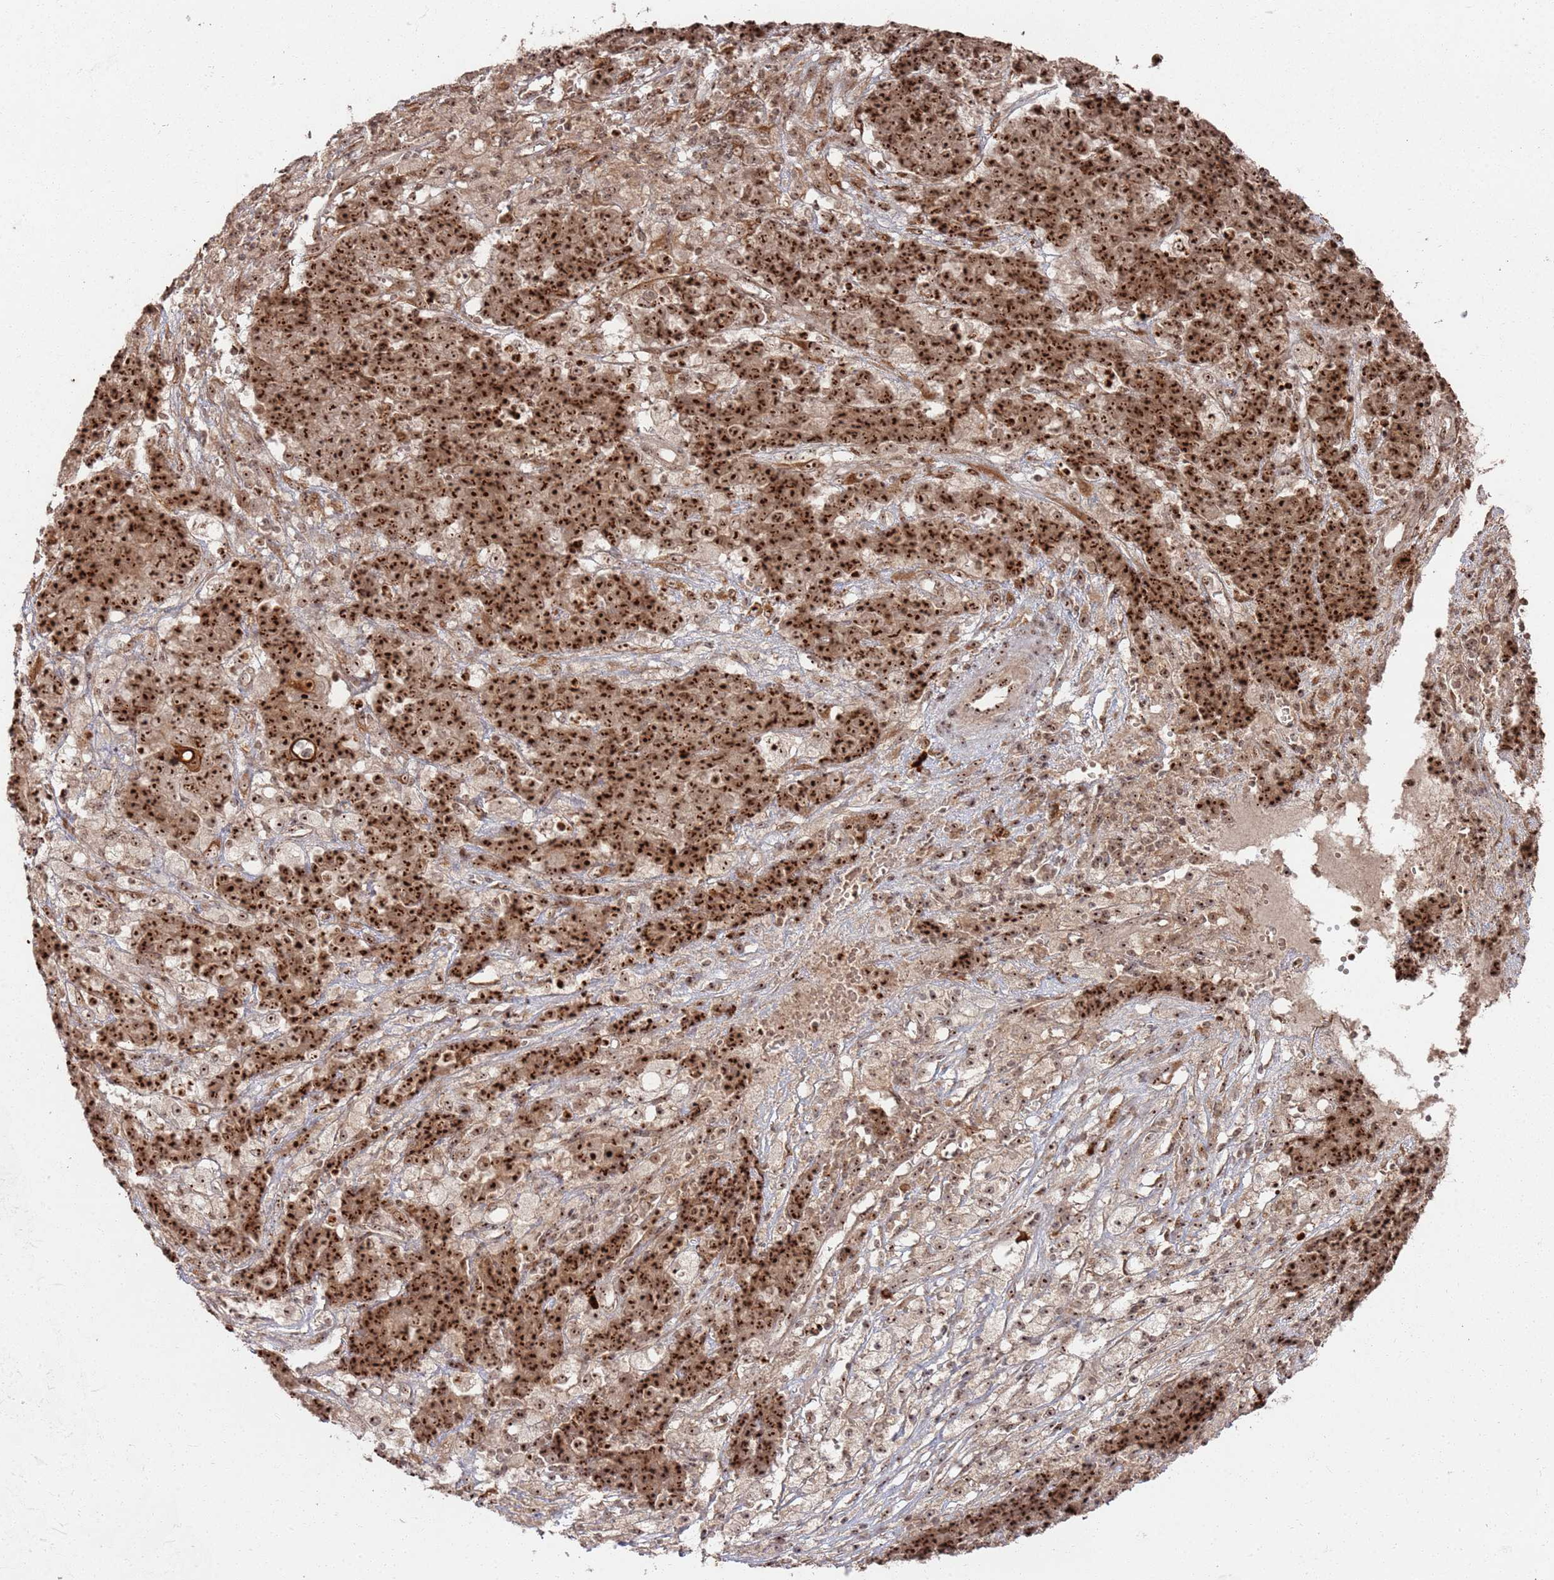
{"staining": {"intensity": "strong", "quantity": ">75%", "location": "nuclear"}, "tissue": "ovarian cancer", "cell_type": "Tumor cells", "image_type": "cancer", "snomed": [{"axis": "morphology", "description": "Carcinoma, endometroid"}, {"axis": "topography", "description": "Ovary"}], "caption": "High-power microscopy captured an immunohistochemistry micrograph of ovarian cancer (endometroid carcinoma), revealing strong nuclear expression in approximately >75% of tumor cells.", "gene": "UTP11", "patient": {"sex": "female", "age": 42}}